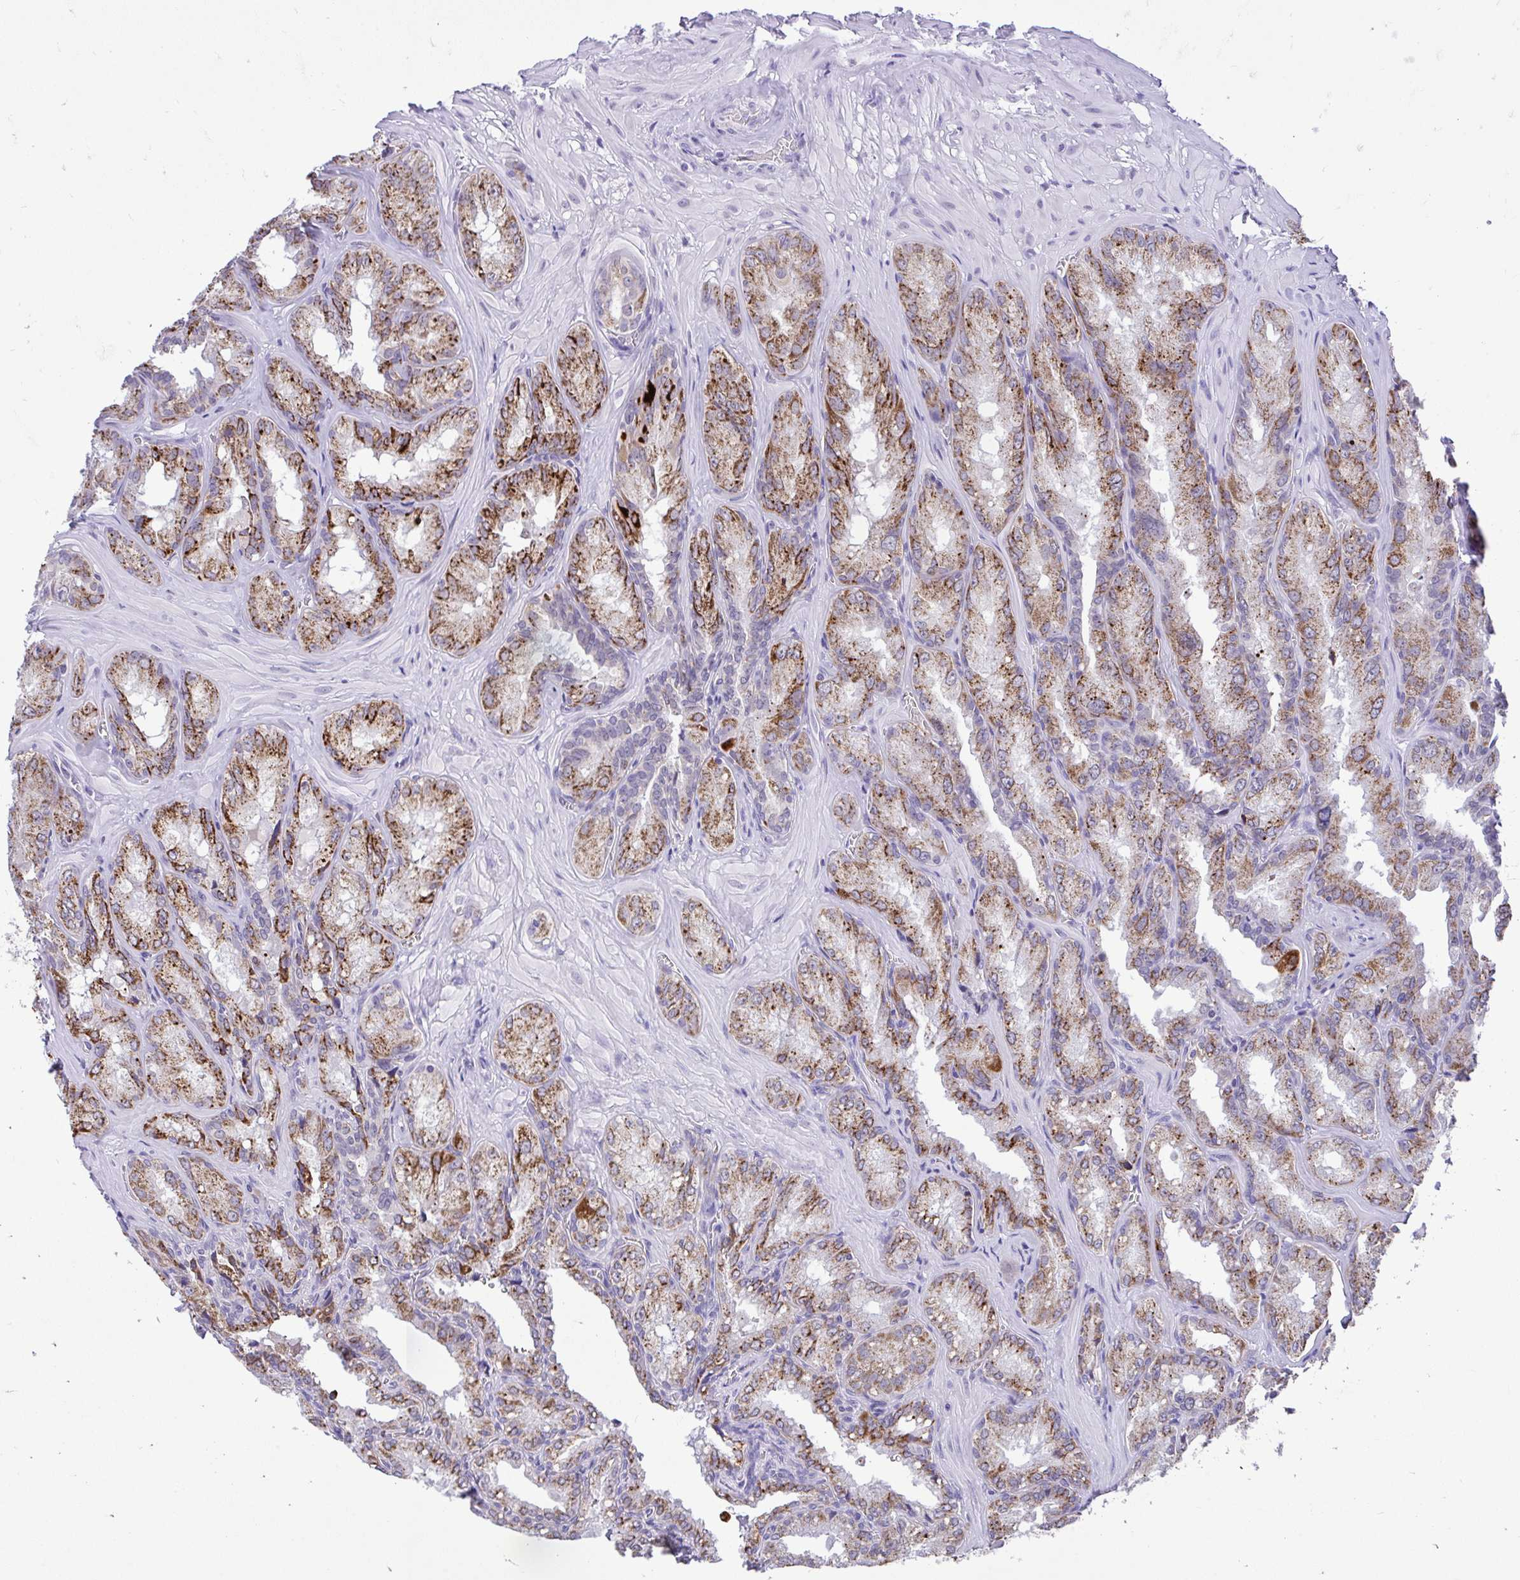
{"staining": {"intensity": "strong", "quantity": "25%-75%", "location": "cytoplasmic/membranous"}, "tissue": "seminal vesicle", "cell_type": "Glandular cells", "image_type": "normal", "snomed": [{"axis": "morphology", "description": "Normal tissue, NOS"}, {"axis": "topography", "description": "Seminal veicle"}], "caption": "A brown stain highlights strong cytoplasmic/membranous staining of a protein in glandular cells of benign seminal vesicle. (brown staining indicates protein expression, while blue staining denotes nuclei).", "gene": "PYCR2", "patient": {"sex": "male", "age": 47}}